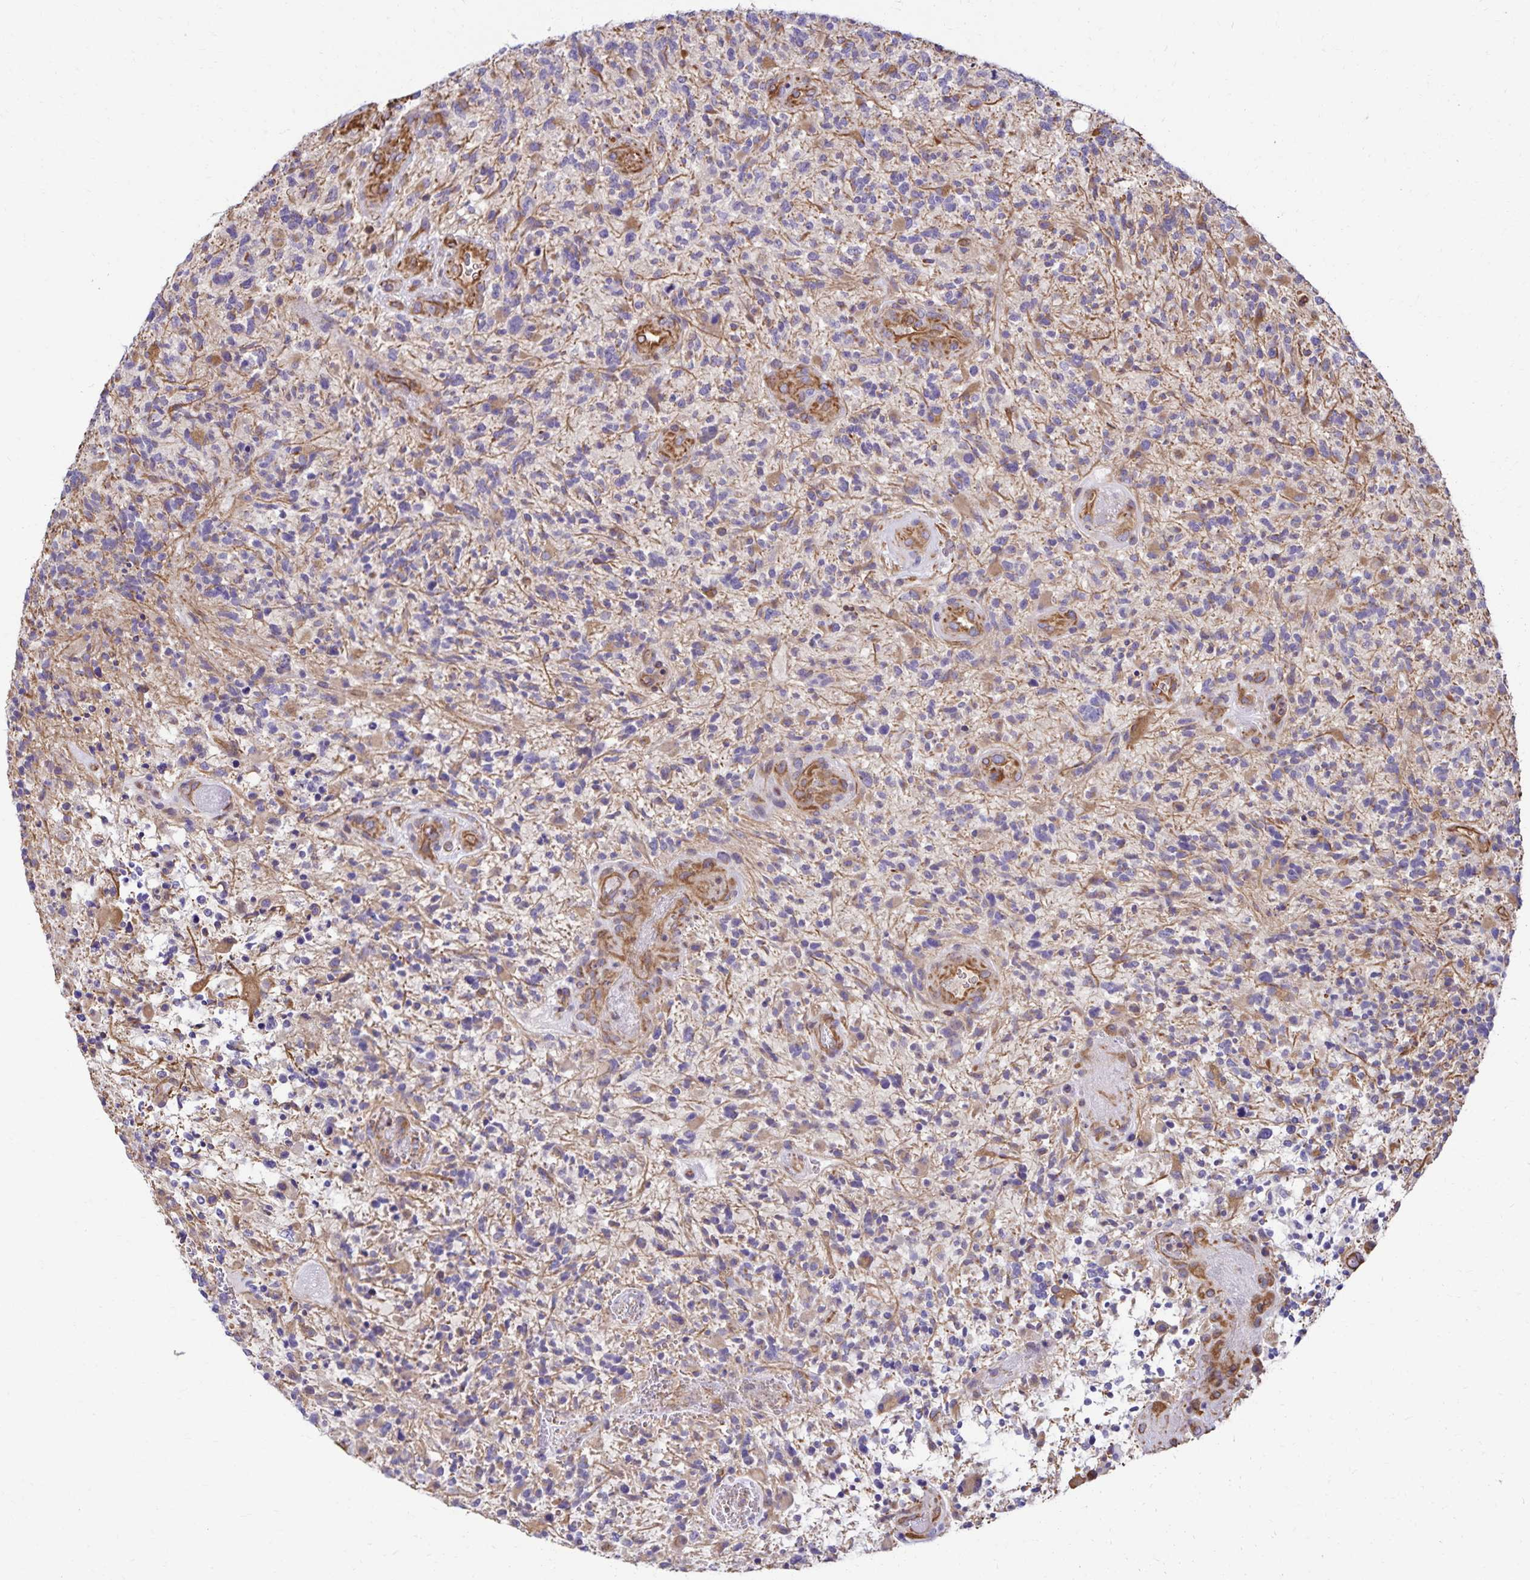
{"staining": {"intensity": "moderate", "quantity": "<25%", "location": "cytoplasmic/membranous"}, "tissue": "glioma", "cell_type": "Tumor cells", "image_type": "cancer", "snomed": [{"axis": "morphology", "description": "Glioma, malignant, High grade"}, {"axis": "topography", "description": "Brain"}], "caption": "Immunohistochemical staining of malignant glioma (high-grade) exhibits moderate cytoplasmic/membranous protein staining in approximately <25% of tumor cells. The staining is performed using DAB (3,3'-diaminobenzidine) brown chromogen to label protein expression. The nuclei are counter-stained blue using hematoxylin.", "gene": "TRPV6", "patient": {"sex": "female", "age": 71}}